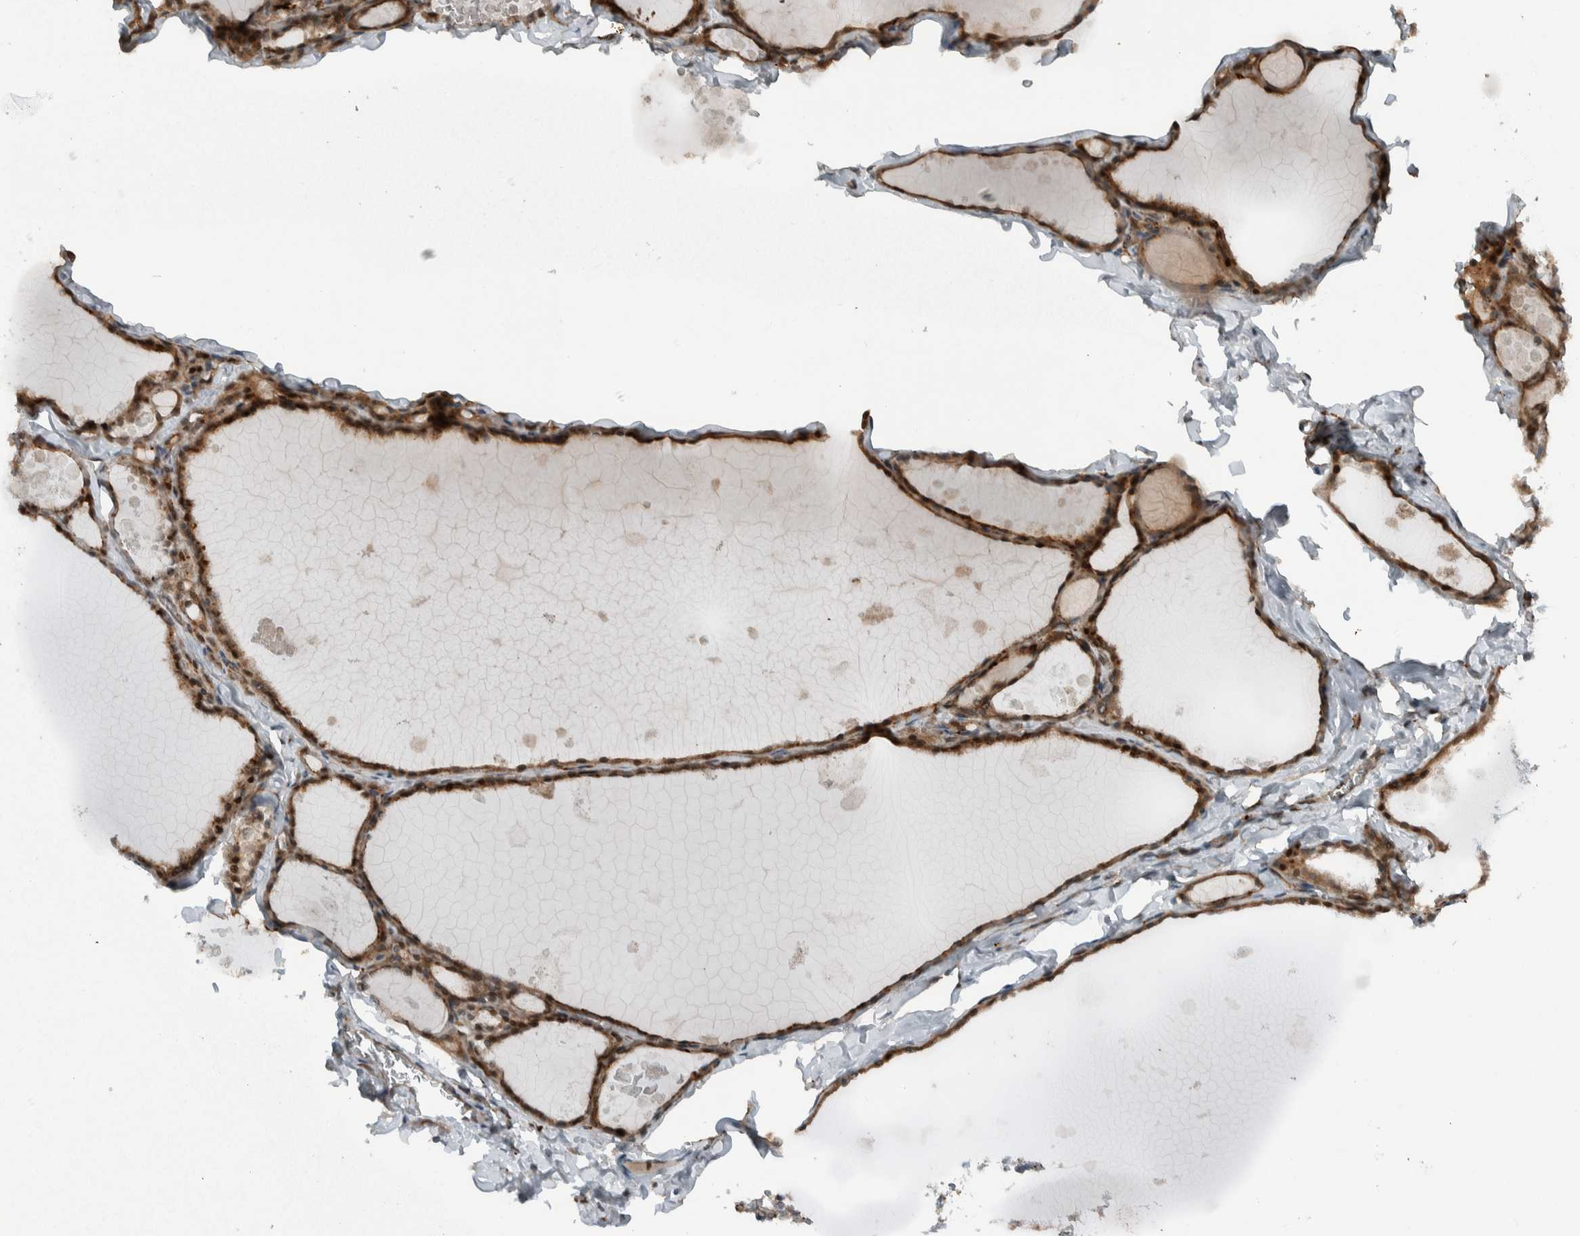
{"staining": {"intensity": "strong", "quantity": ">75%", "location": "cytoplasmic/membranous,nuclear"}, "tissue": "thyroid gland", "cell_type": "Glandular cells", "image_type": "normal", "snomed": [{"axis": "morphology", "description": "Normal tissue, NOS"}, {"axis": "topography", "description": "Thyroid gland"}], "caption": "Immunohistochemistry (IHC) of benign human thyroid gland reveals high levels of strong cytoplasmic/membranous,nuclear expression in approximately >75% of glandular cells.", "gene": "GIGYF1", "patient": {"sex": "male", "age": 56}}